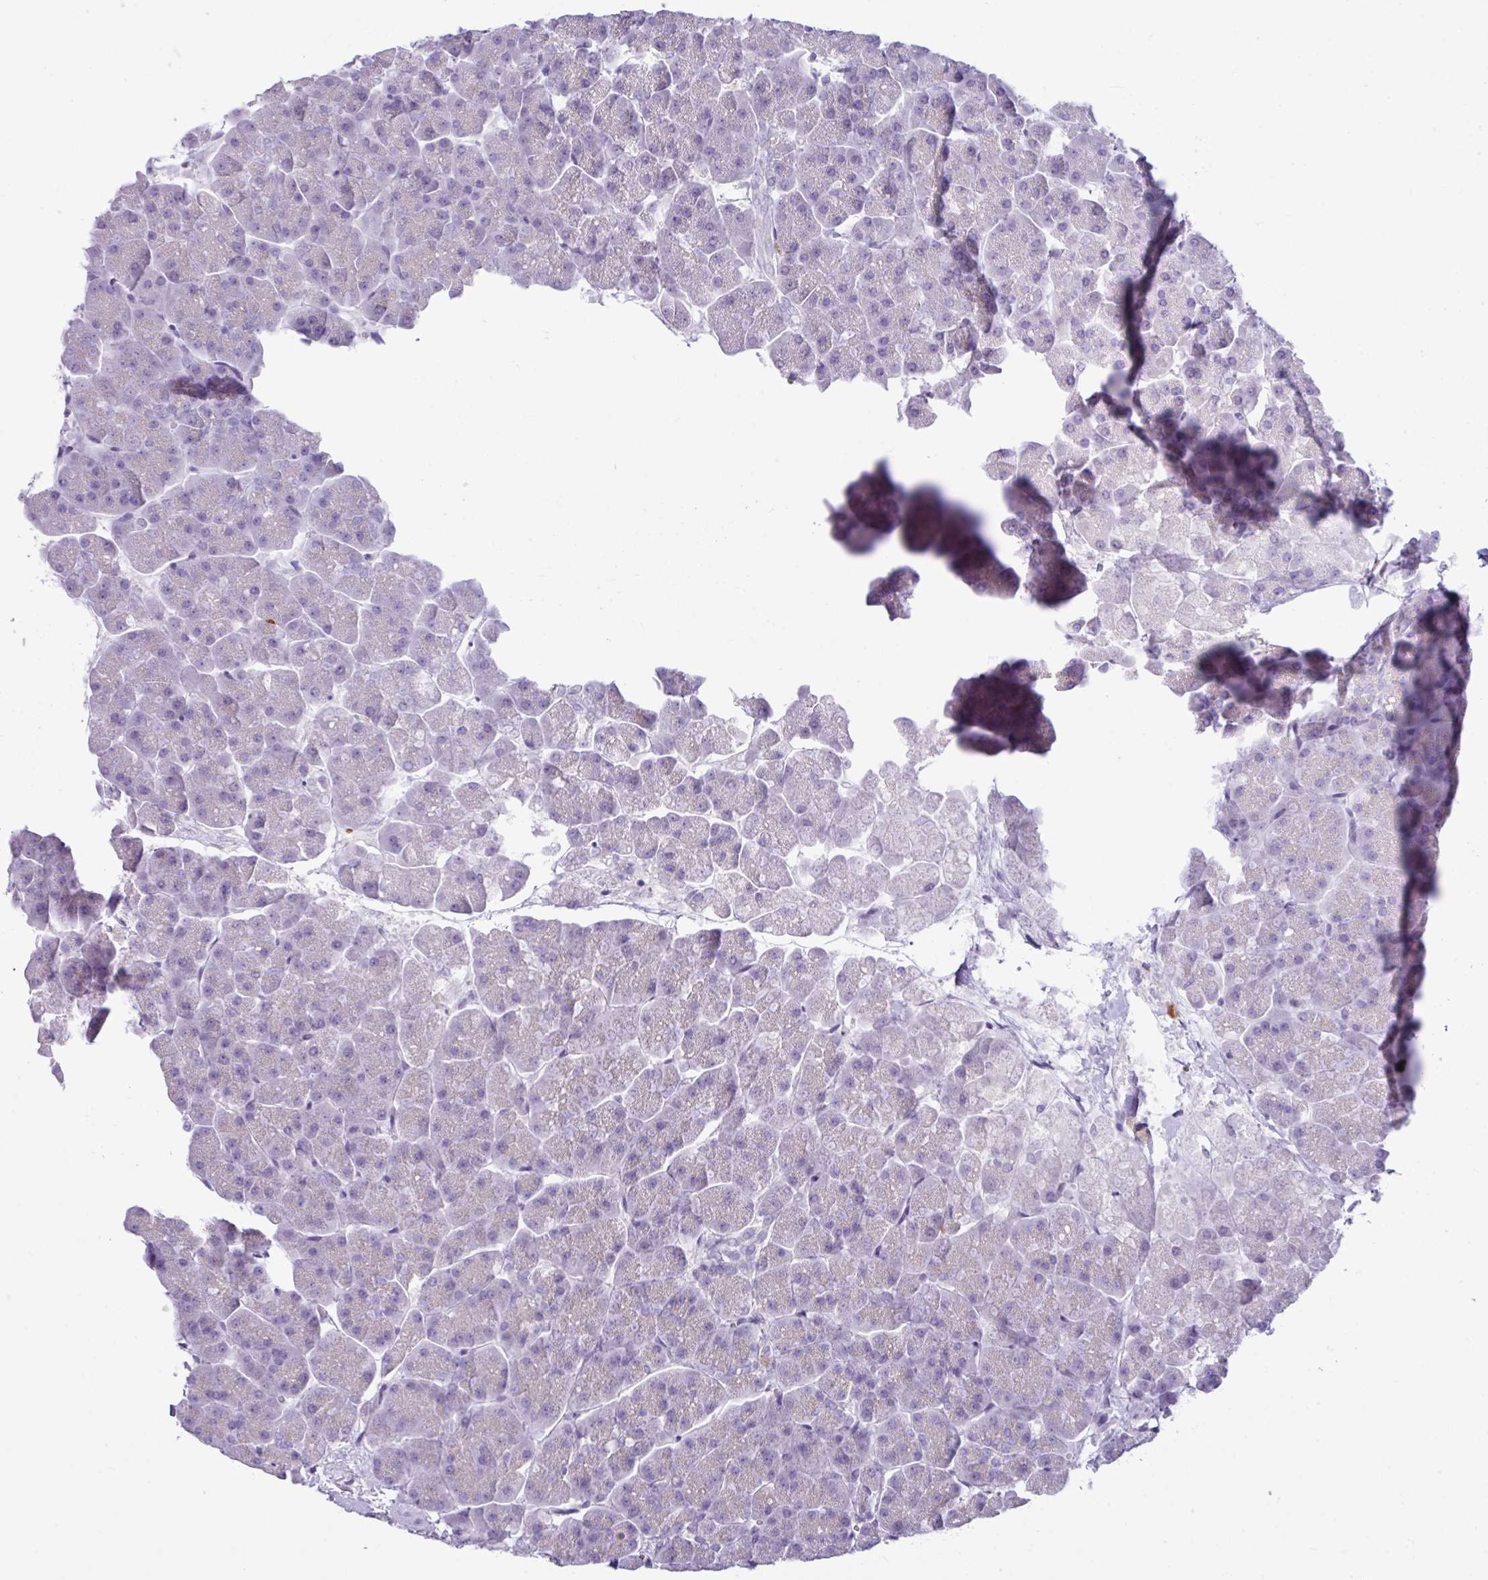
{"staining": {"intensity": "negative", "quantity": "none", "location": "none"}, "tissue": "pancreas", "cell_type": "Exocrine glandular cells", "image_type": "normal", "snomed": [{"axis": "morphology", "description": "Normal tissue, NOS"}, {"axis": "topography", "description": "Pancreas"}, {"axis": "topography", "description": "Peripheral nerve tissue"}], "caption": "High power microscopy image of an IHC micrograph of normal pancreas, revealing no significant staining in exocrine glandular cells.", "gene": "ABCC5", "patient": {"sex": "male", "age": 54}}